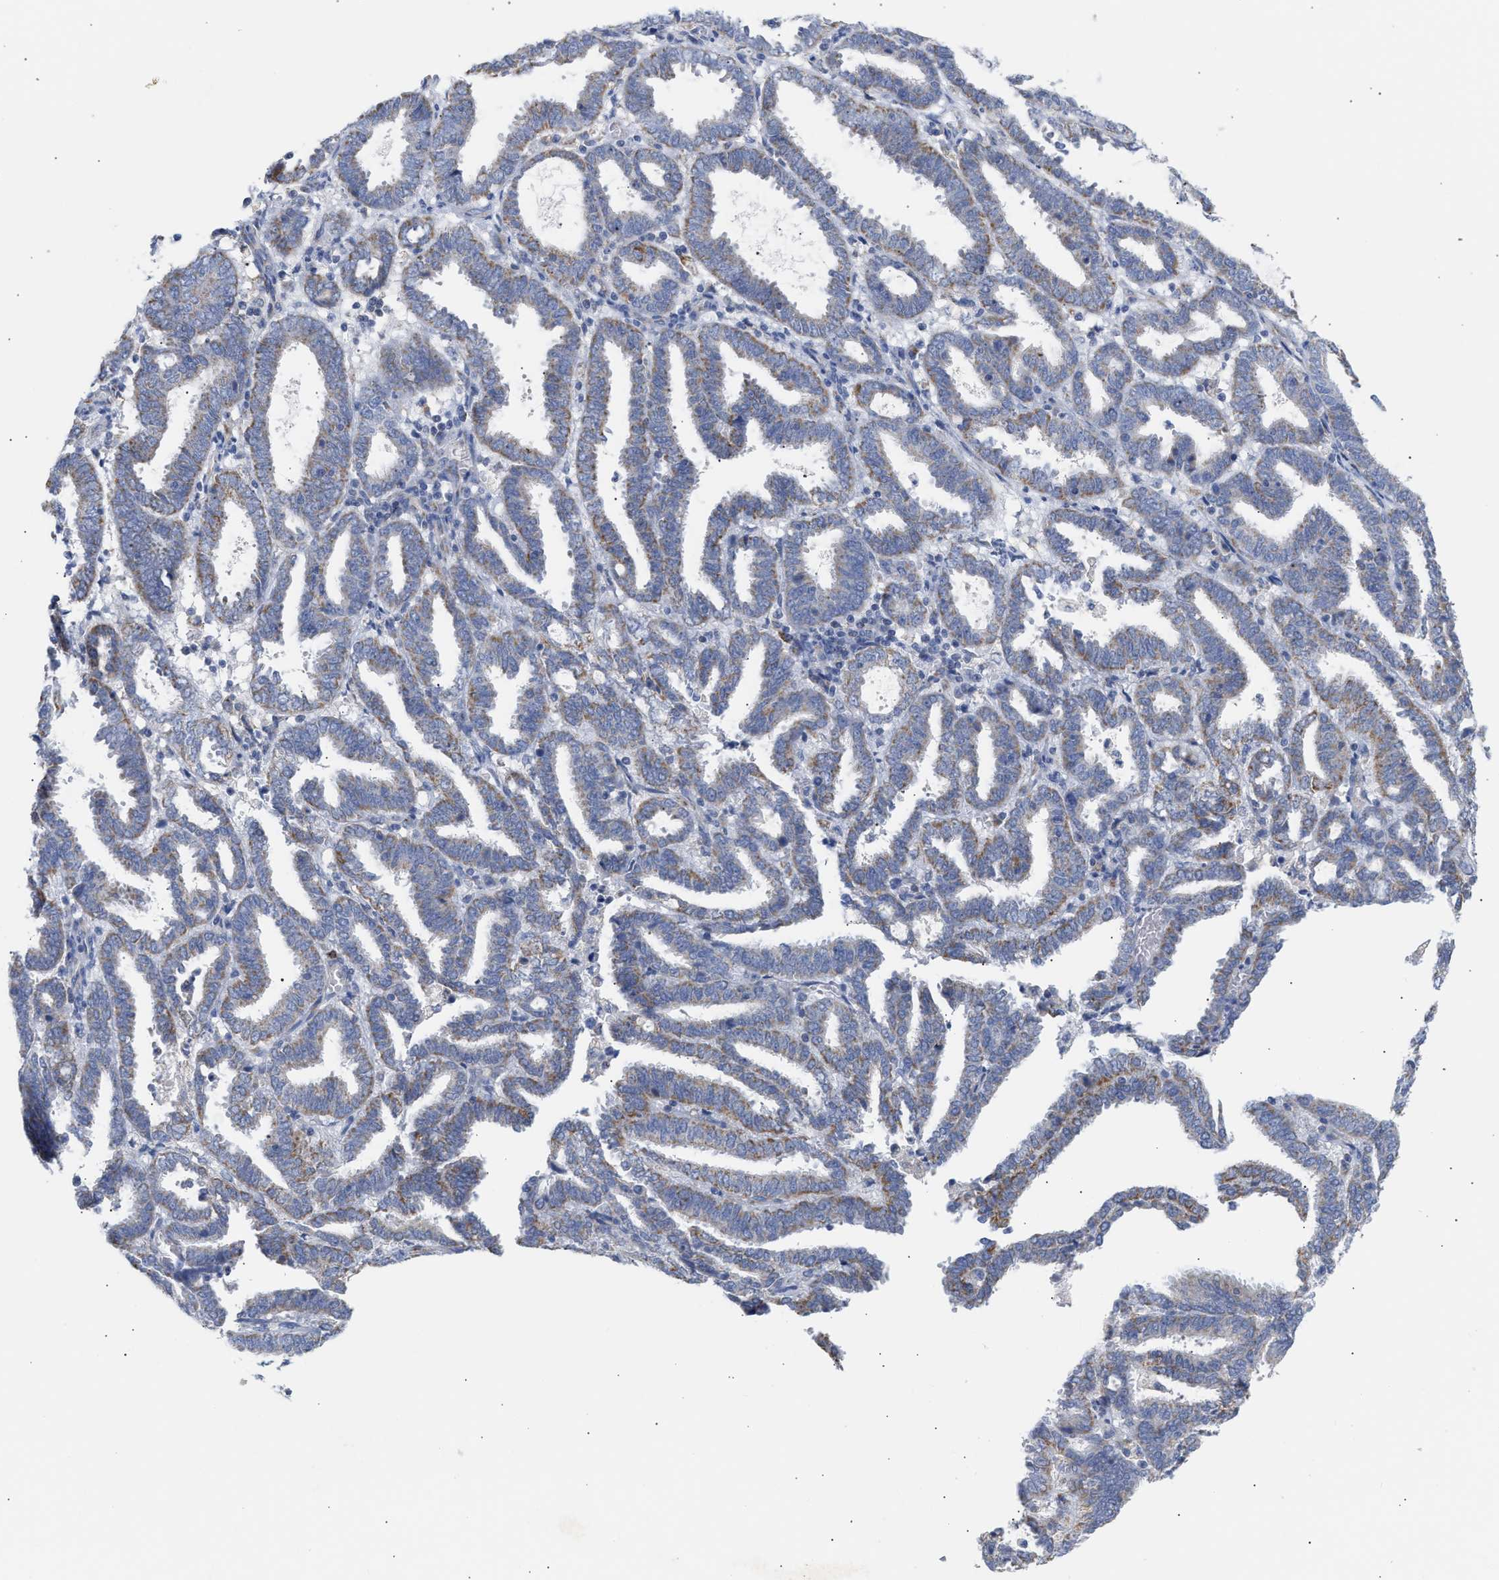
{"staining": {"intensity": "weak", "quantity": ">75%", "location": "cytoplasmic/membranous"}, "tissue": "endometrial cancer", "cell_type": "Tumor cells", "image_type": "cancer", "snomed": [{"axis": "morphology", "description": "Adenocarcinoma, NOS"}, {"axis": "topography", "description": "Uterus"}], "caption": "Human endometrial cancer (adenocarcinoma) stained for a protein (brown) demonstrates weak cytoplasmic/membranous positive positivity in approximately >75% of tumor cells.", "gene": "ACOT13", "patient": {"sex": "female", "age": 83}}